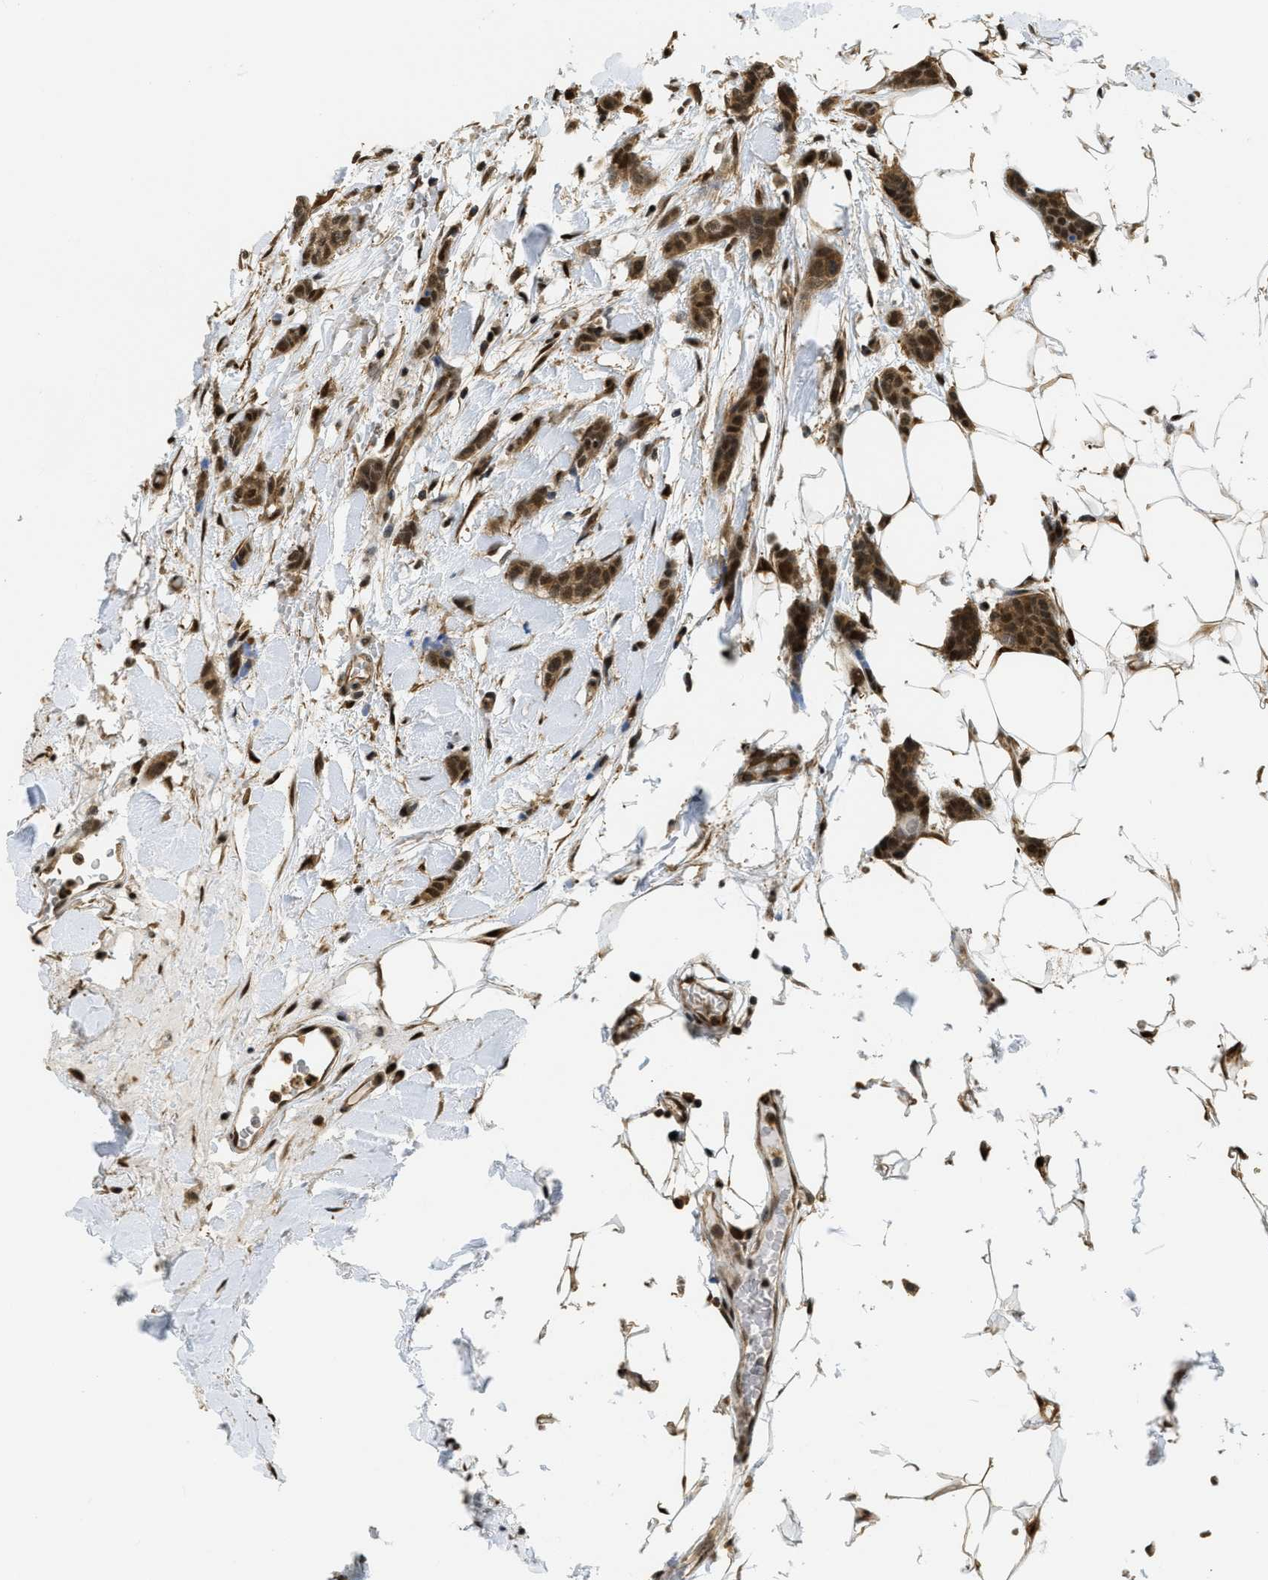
{"staining": {"intensity": "moderate", "quantity": ">75%", "location": "cytoplasmic/membranous,nuclear"}, "tissue": "breast cancer", "cell_type": "Tumor cells", "image_type": "cancer", "snomed": [{"axis": "morphology", "description": "Lobular carcinoma"}, {"axis": "topography", "description": "Skin"}, {"axis": "topography", "description": "Breast"}], "caption": "Breast cancer stained with DAB immunohistochemistry (IHC) reveals medium levels of moderate cytoplasmic/membranous and nuclear expression in approximately >75% of tumor cells.", "gene": "PSMC5", "patient": {"sex": "female", "age": 46}}